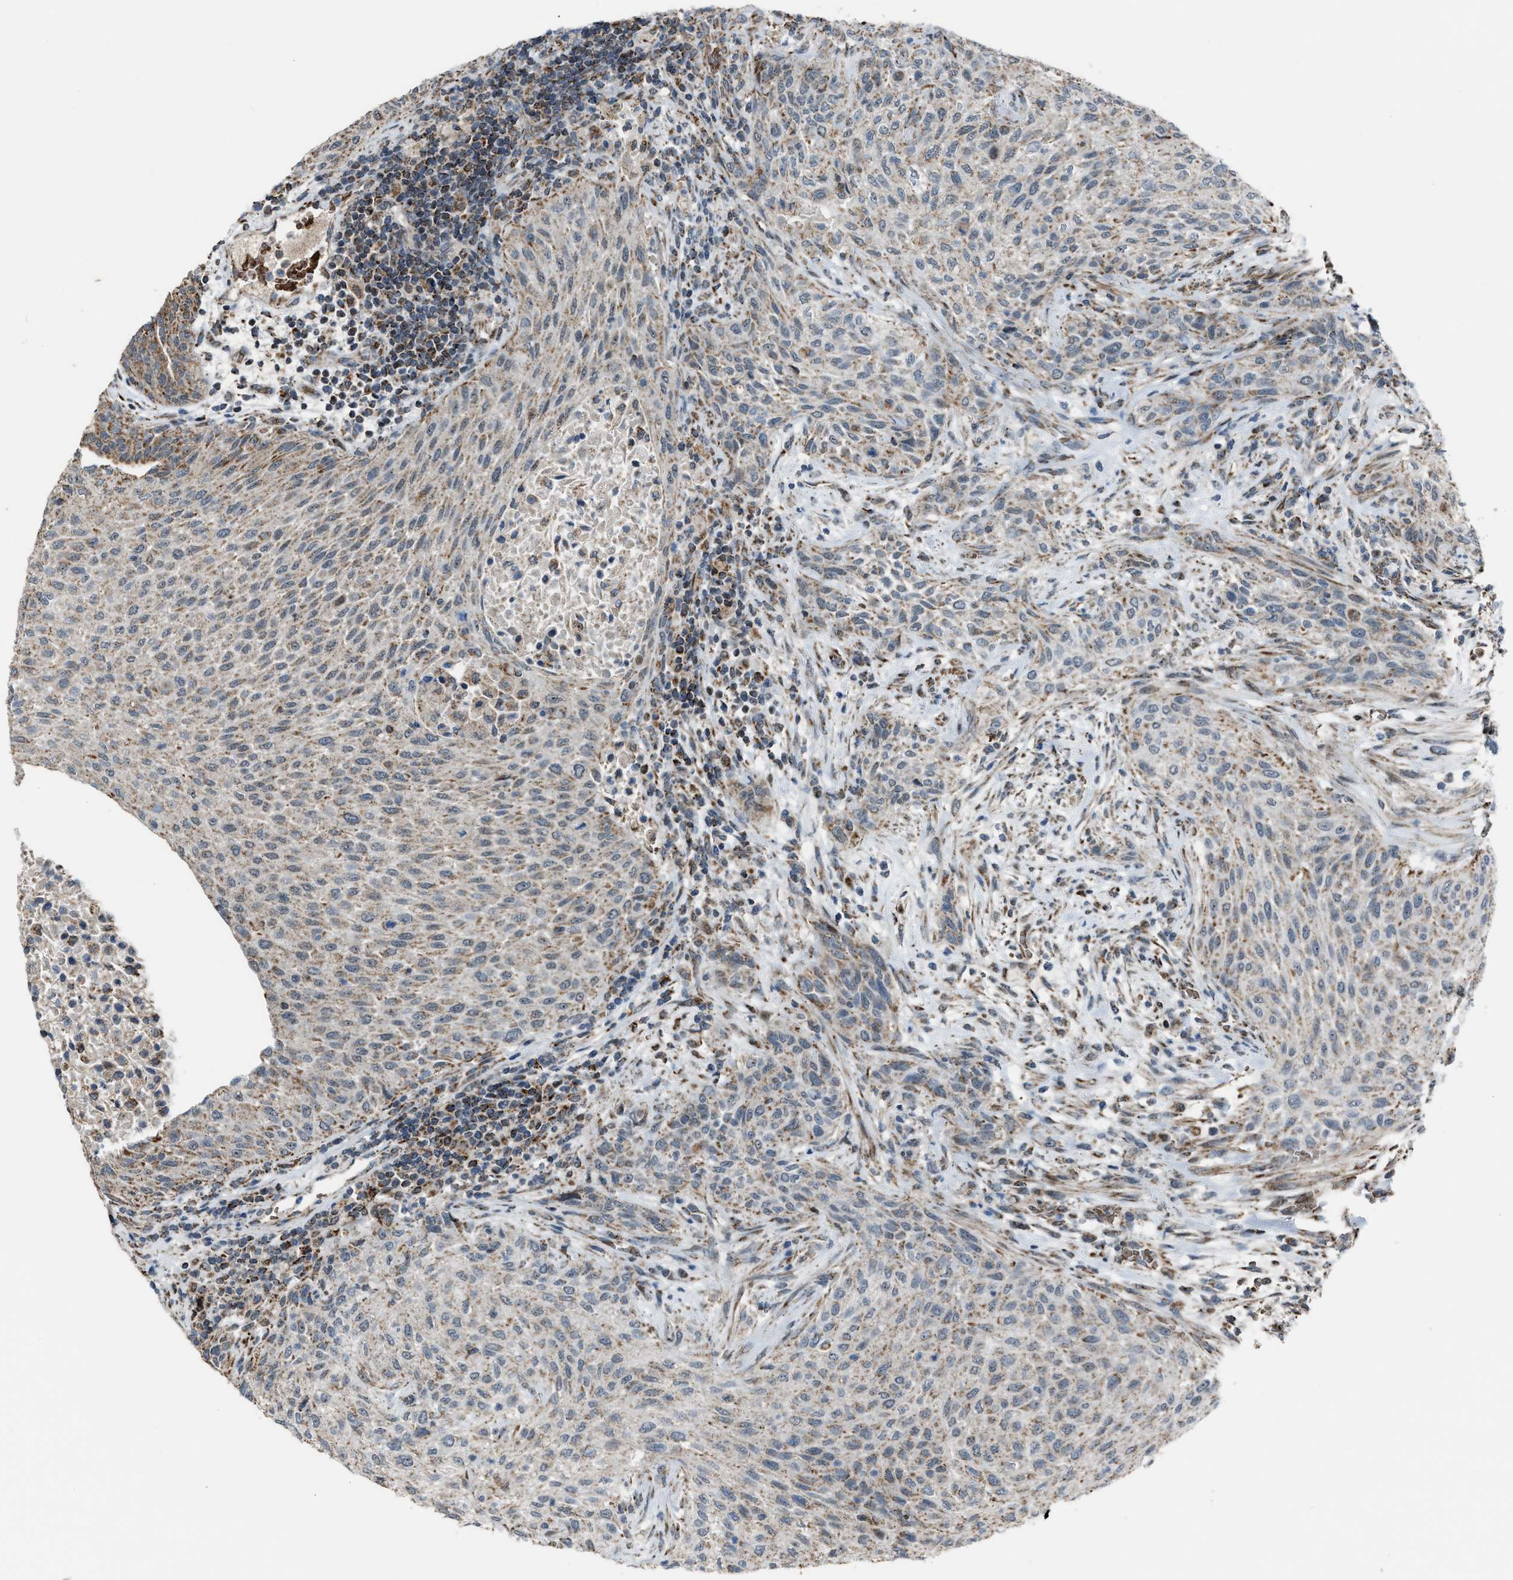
{"staining": {"intensity": "moderate", "quantity": "25%-75%", "location": "cytoplasmic/membranous"}, "tissue": "urothelial cancer", "cell_type": "Tumor cells", "image_type": "cancer", "snomed": [{"axis": "morphology", "description": "Urothelial carcinoma, Low grade"}, {"axis": "morphology", "description": "Urothelial carcinoma, High grade"}, {"axis": "topography", "description": "Urinary bladder"}], "caption": "Urothelial cancer stained with a protein marker displays moderate staining in tumor cells.", "gene": "CHN2", "patient": {"sex": "male", "age": 35}}